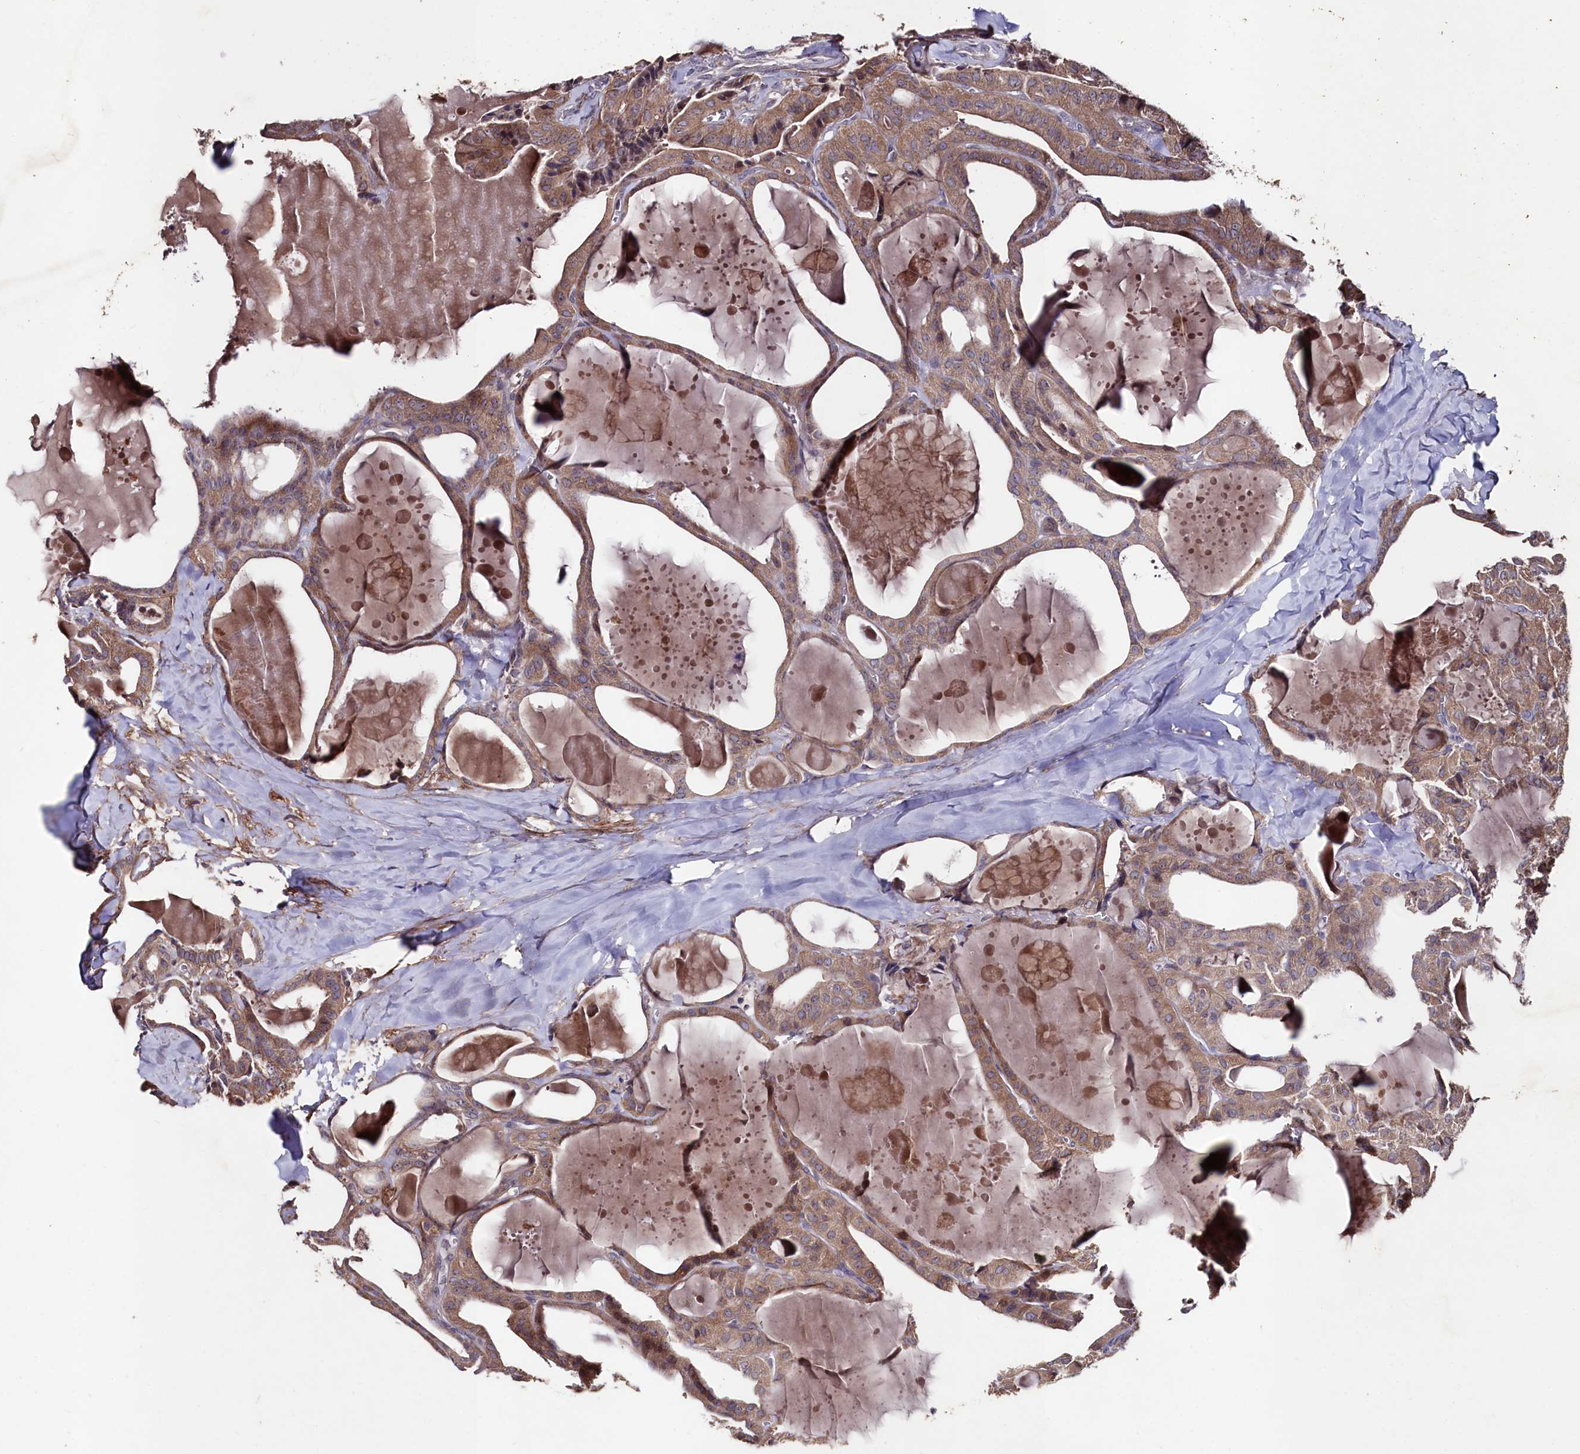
{"staining": {"intensity": "moderate", "quantity": ">75%", "location": "cytoplasmic/membranous"}, "tissue": "thyroid cancer", "cell_type": "Tumor cells", "image_type": "cancer", "snomed": [{"axis": "morphology", "description": "Papillary adenocarcinoma, NOS"}, {"axis": "topography", "description": "Thyroid gland"}], "caption": "Thyroid cancer (papillary adenocarcinoma) was stained to show a protein in brown. There is medium levels of moderate cytoplasmic/membranous staining in about >75% of tumor cells. (IHC, brightfield microscopy, high magnification).", "gene": "MYO1H", "patient": {"sex": "male", "age": 52}}